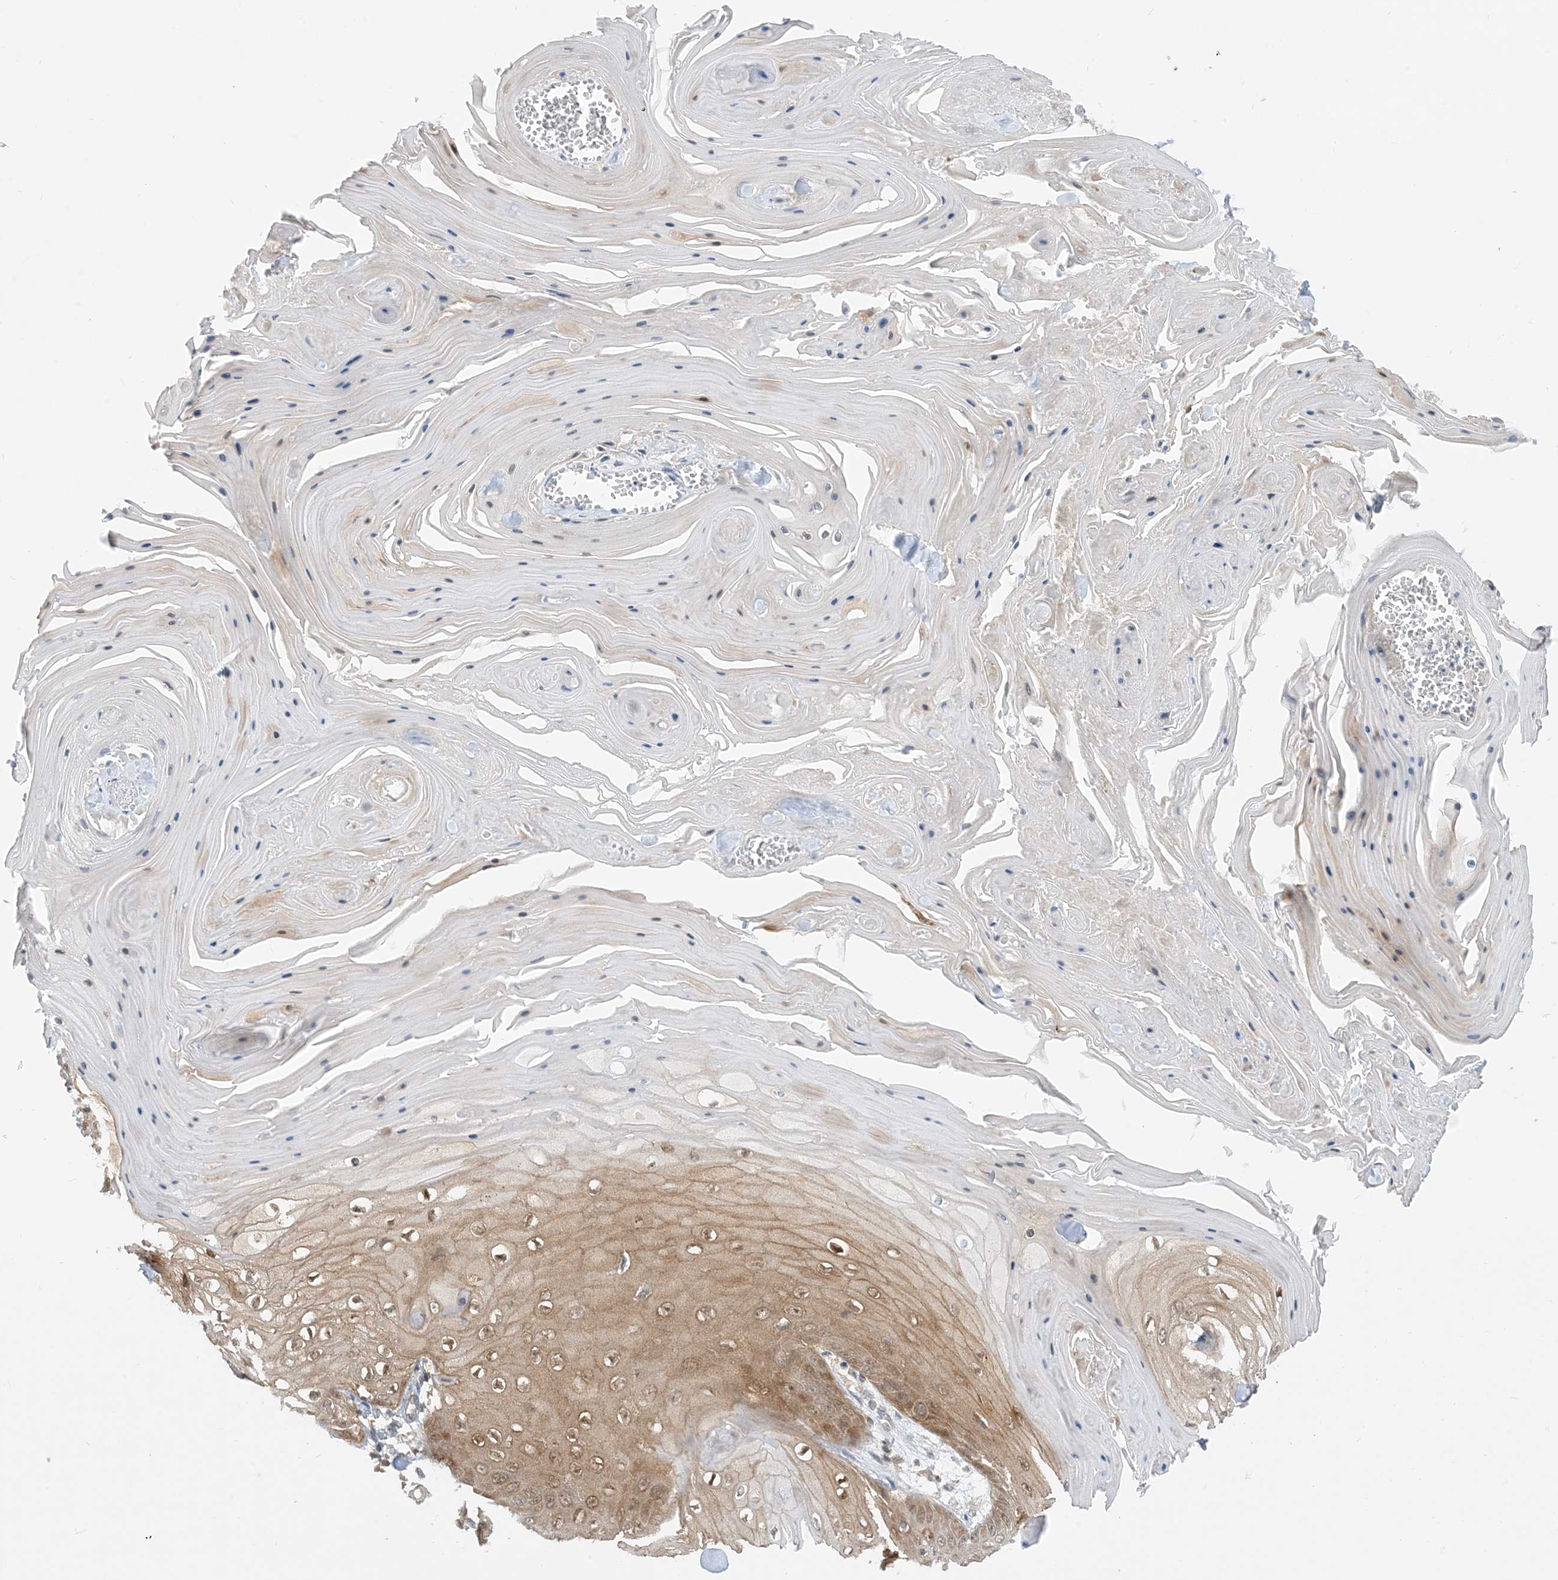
{"staining": {"intensity": "moderate", "quantity": ">75%", "location": "cytoplasmic/membranous,nuclear"}, "tissue": "skin cancer", "cell_type": "Tumor cells", "image_type": "cancer", "snomed": [{"axis": "morphology", "description": "Squamous cell carcinoma, NOS"}, {"axis": "topography", "description": "Skin"}], "caption": "The immunohistochemical stain highlights moderate cytoplasmic/membranous and nuclear staining in tumor cells of skin cancer tissue. The protein of interest is stained brown, and the nuclei are stained in blue (DAB (3,3'-diaminobenzidine) IHC with brightfield microscopy, high magnification).", "gene": "CASP4", "patient": {"sex": "male", "age": 74}}